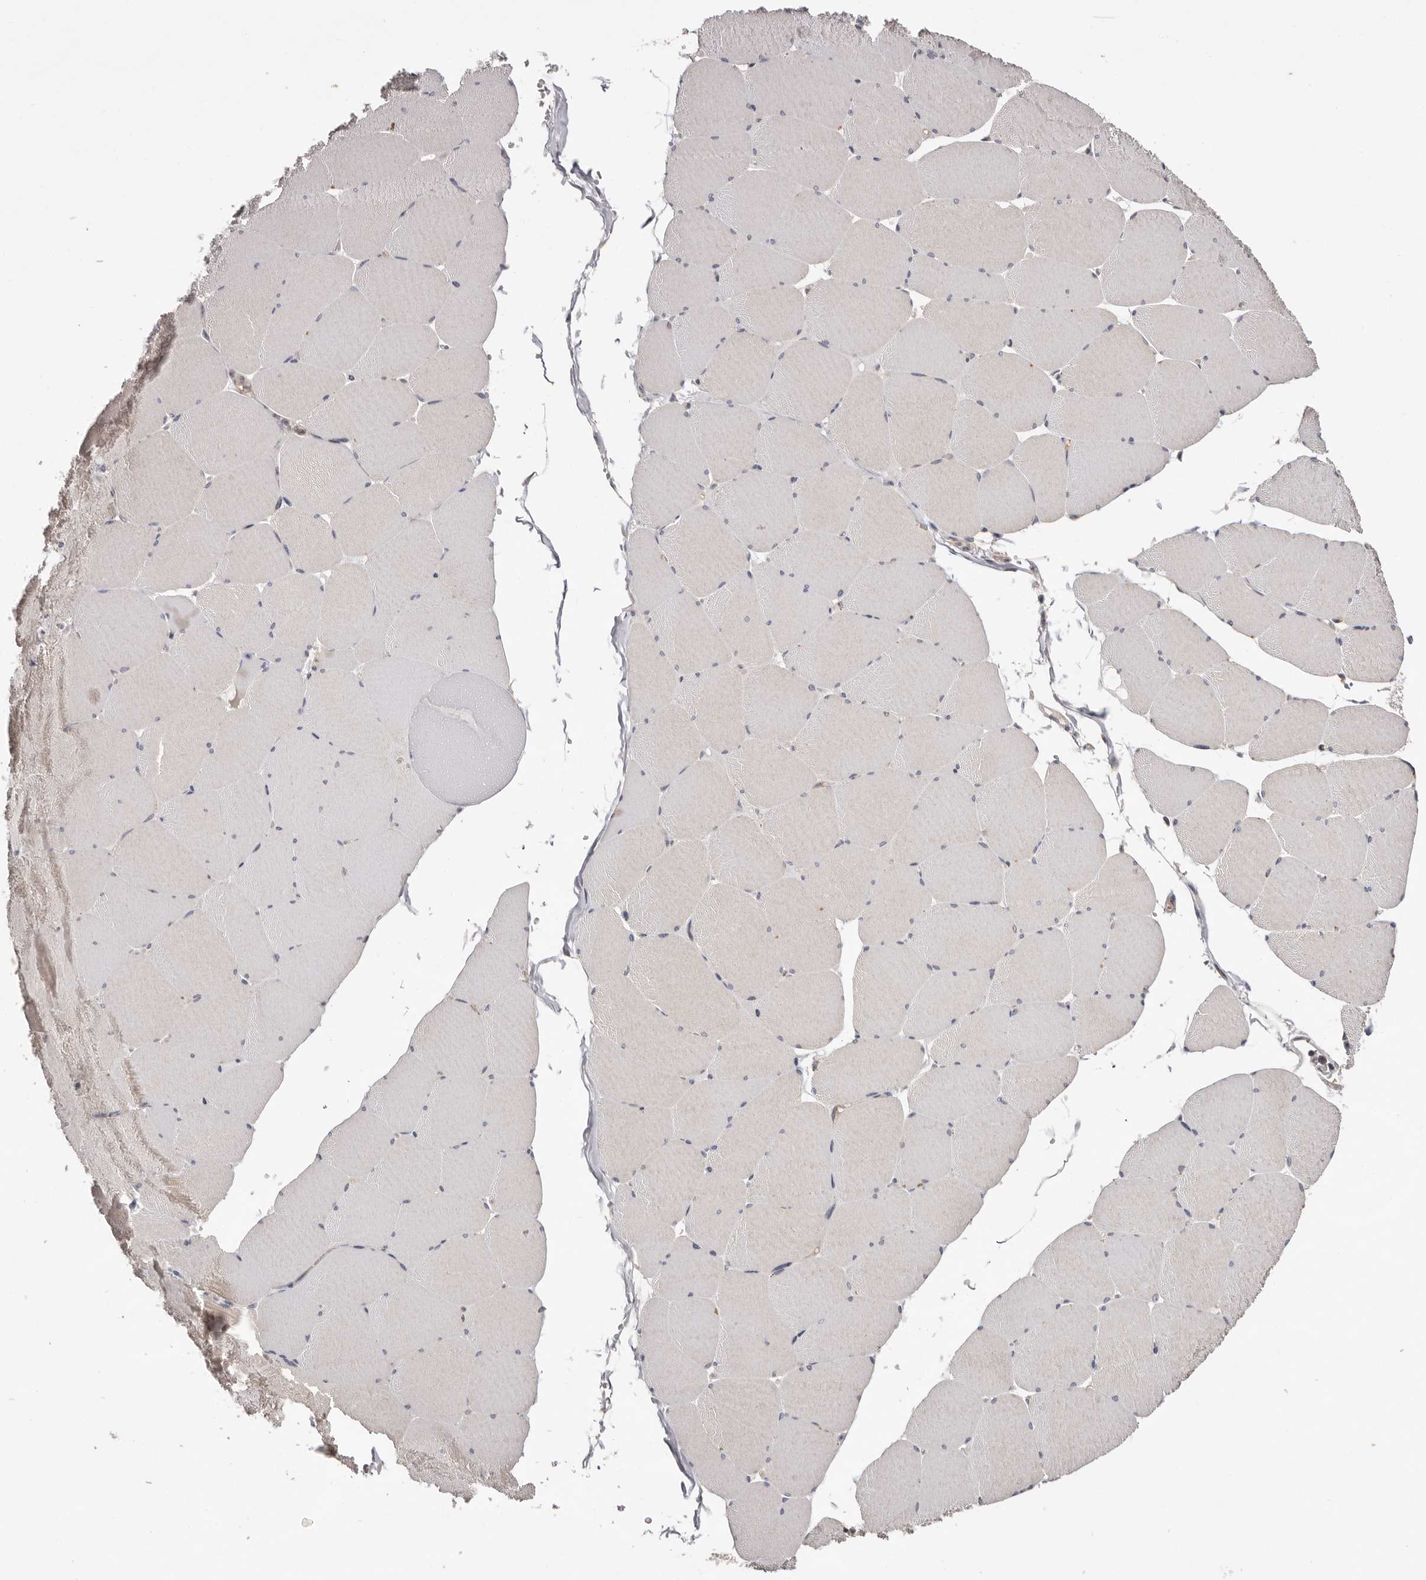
{"staining": {"intensity": "weak", "quantity": "<25%", "location": "cytoplasmic/membranous"}, "tissue": "skeletal muscle", "cell_type": "Myocytes", "image_type": "normal", "snomed": [{"axis": "morphology", "description": "Normal tissue, NOS"}, {"axis": "topography", "description": "Skeletal muscle"}, {"axis": "topography", "description": "Head-Neck"}], "caption": "DAB immunohistochemical staining of benign skeletal muscle reveals no significant staining in myocytes.", "gene": "MMACHC", "patient": {"sex": "male", "age": 66}}